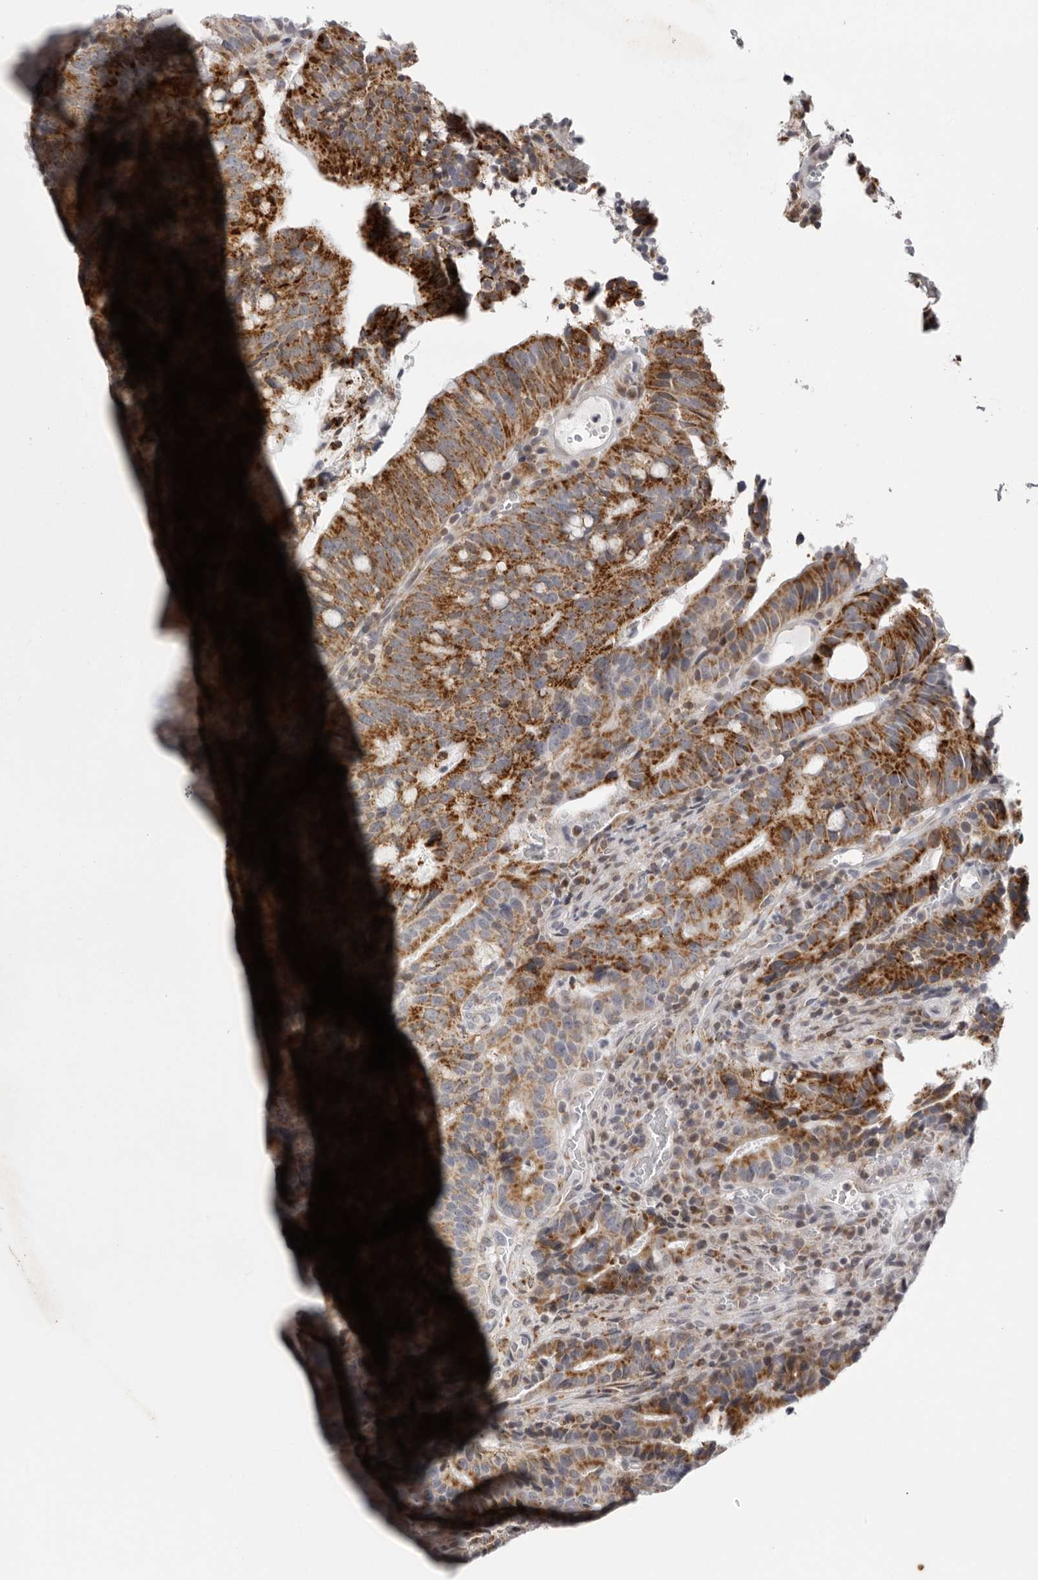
{"staining": {"intensity": "moderate", "quantity": ">75%", "location": "cytoplasmic/membranous"}, "tissue": "colorectal cancer", "cell_type": "Tumor cells", "image_type": "cancer", "snomed": [{"axis": "morphology", "description": "Adenocarcinoma, NOS"}, {"axis": "topography", "description": "Colon"}], "caption": "Approximately >75% of tumor cells in colorectal cancer demonstrate moderate cytoplasmic/membranous protein expression as visualized by brown immunohistochemical staining.", "gene": "CPT2", "patient": {"sex": "female", "age": 66}}